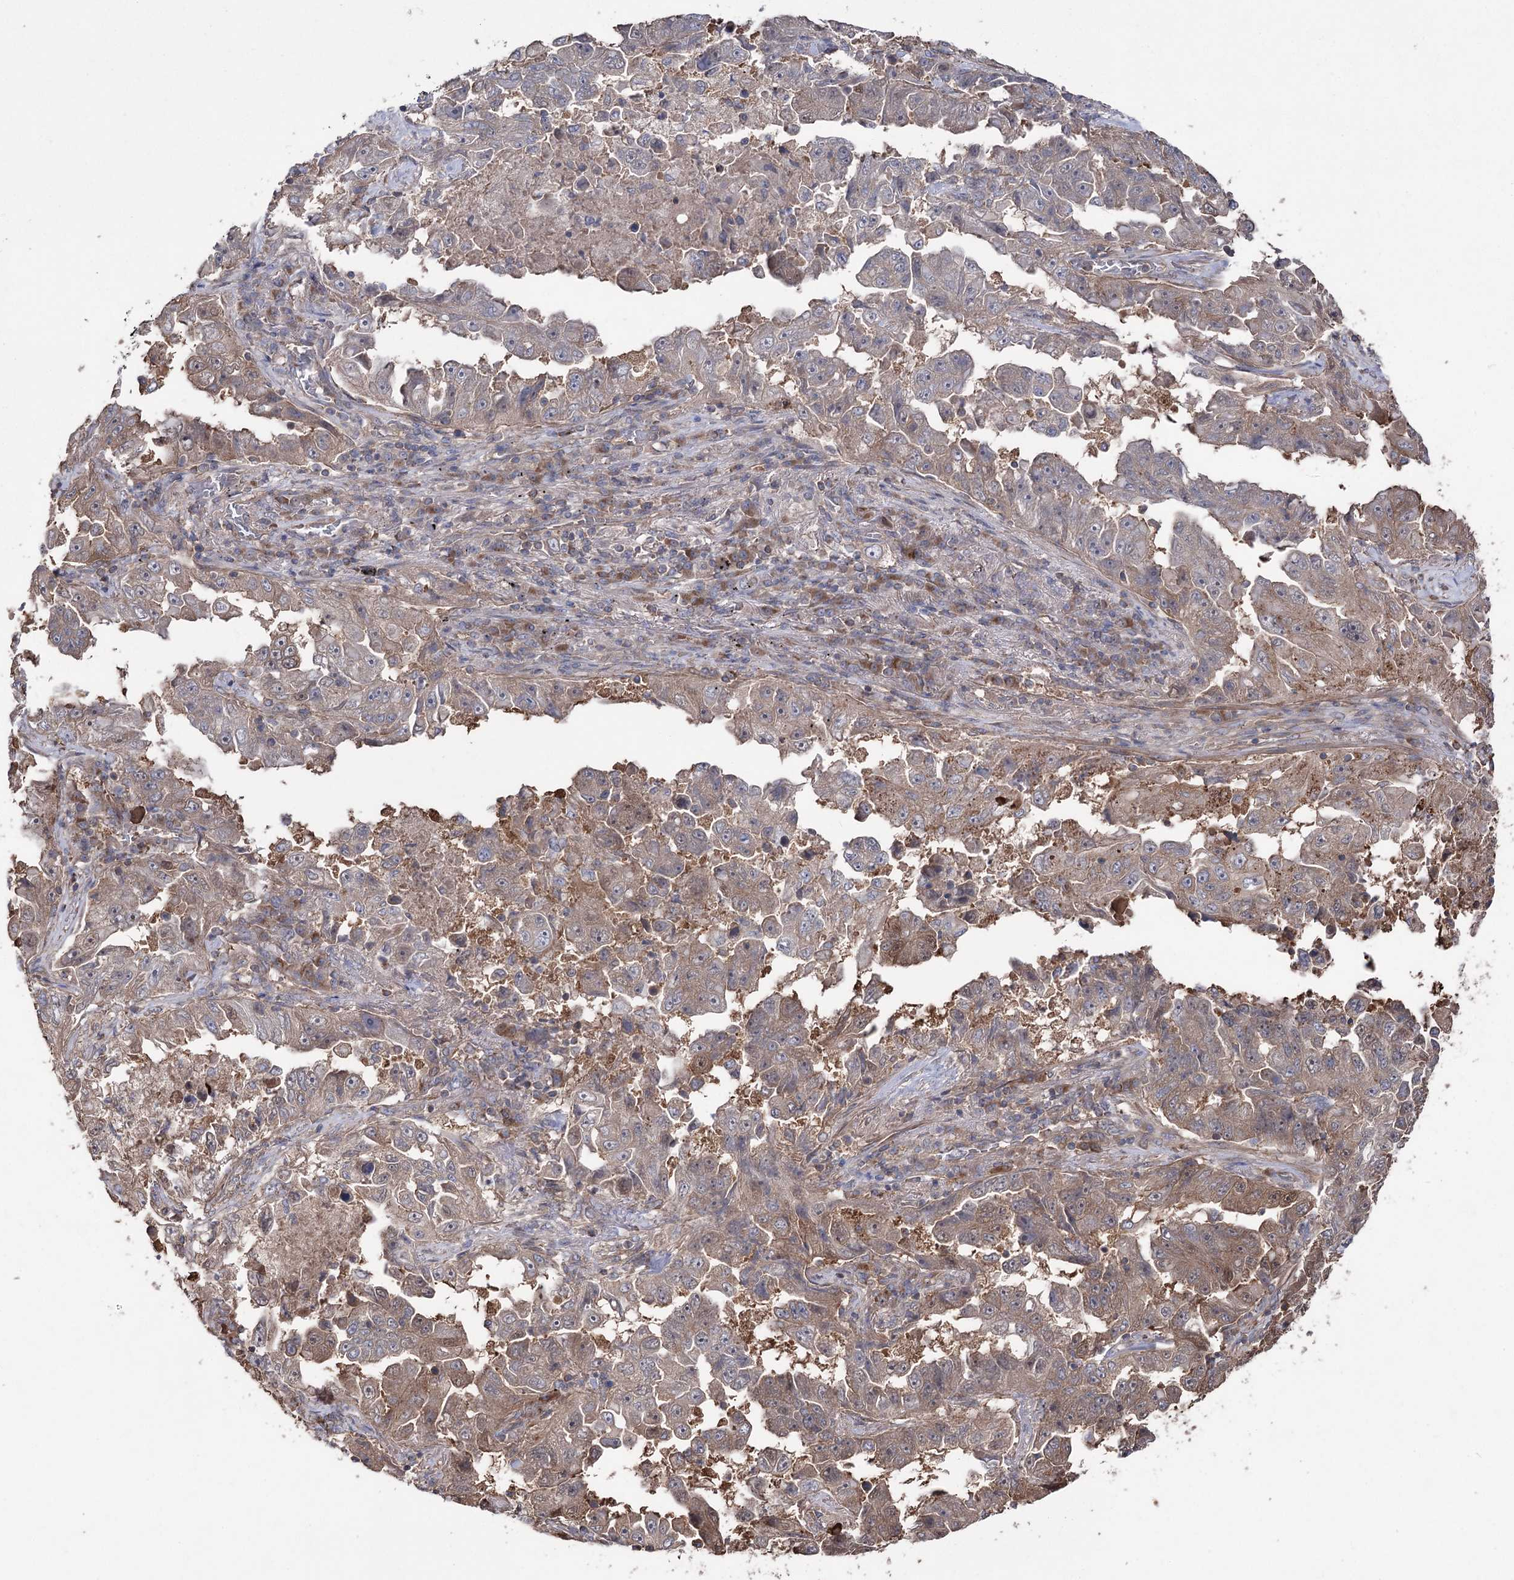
{"staining": {"intensity": "weak", "quantity": "25%-75%", "location": "cytoplasmic/membranous"}, "tissue": "lung cancer", "cell_type": "Tumor cells", "image_type": "cancer", "snomed": [{"axis": "morphology", "description": "Adenocarcinoma, NOS"}, {"axis": "topography", "description": "Lung"}], "caption": "A micrograph of human lung cancer stained for a protein demonstrates weak cytoplasmic/membranous brown staining in tumor cells. Ihc stains the protein of interest in brown and the nuclei are stained blue.", "gene": "LARS2", "patient": {"sex": "female", "age": 51}}